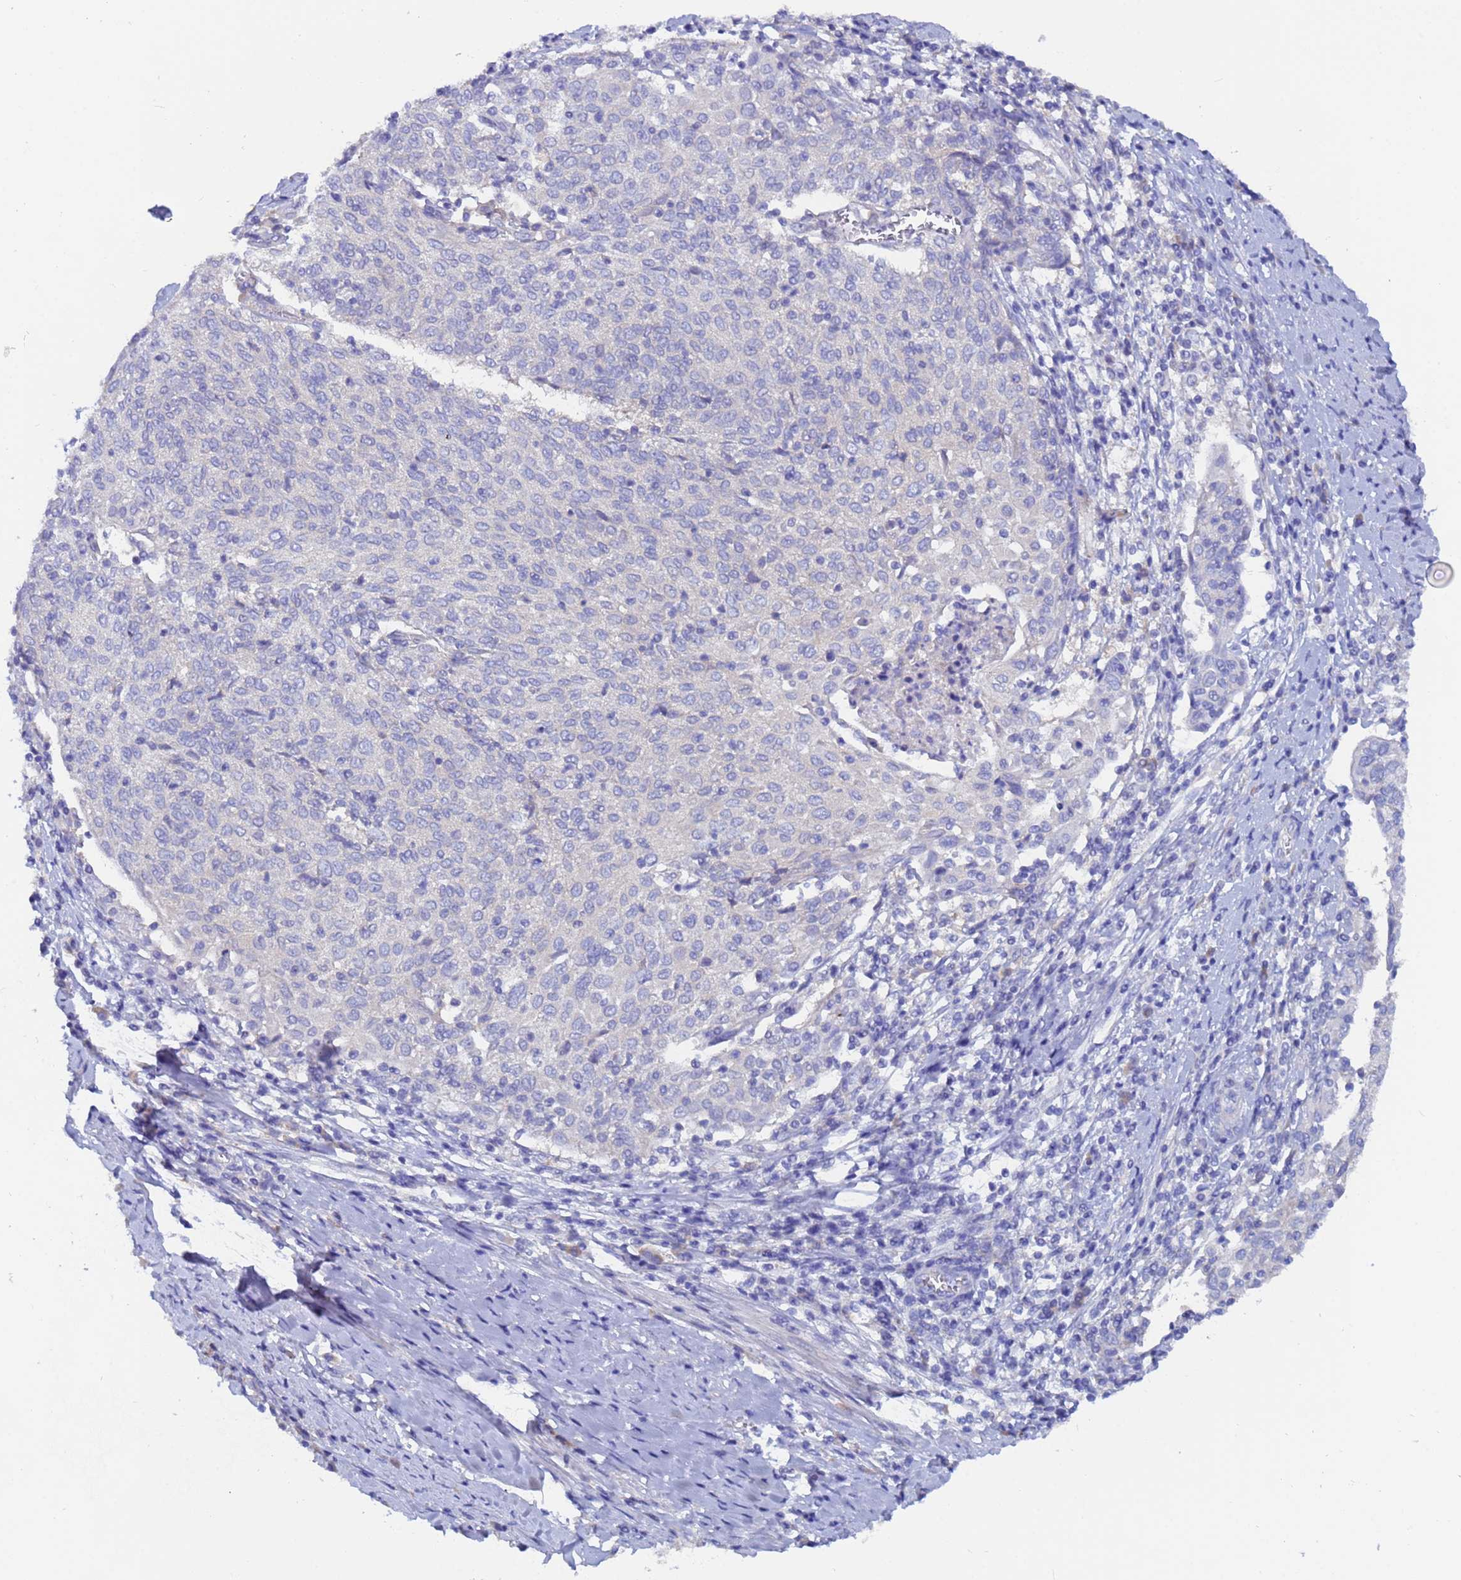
{"staining": {"intensity": "negative", "quantity": "none", "location": "none"}, "tissue": "cervical cancer", "cell_type": "Tumor cells", "image_type": "cancer", "snomed": [{"axis": "morphology", "description": "Squamous cell carcinoma, NOS"}, {"axis": "topography", "description": "Cervix"}], "caption": "Cervical cancer stained for a protein using immunohistochemistry (IHC) displays no positivity tumor cells.", "gene": "UBE2O", "patient": {"sex": "female", "age": 52}}